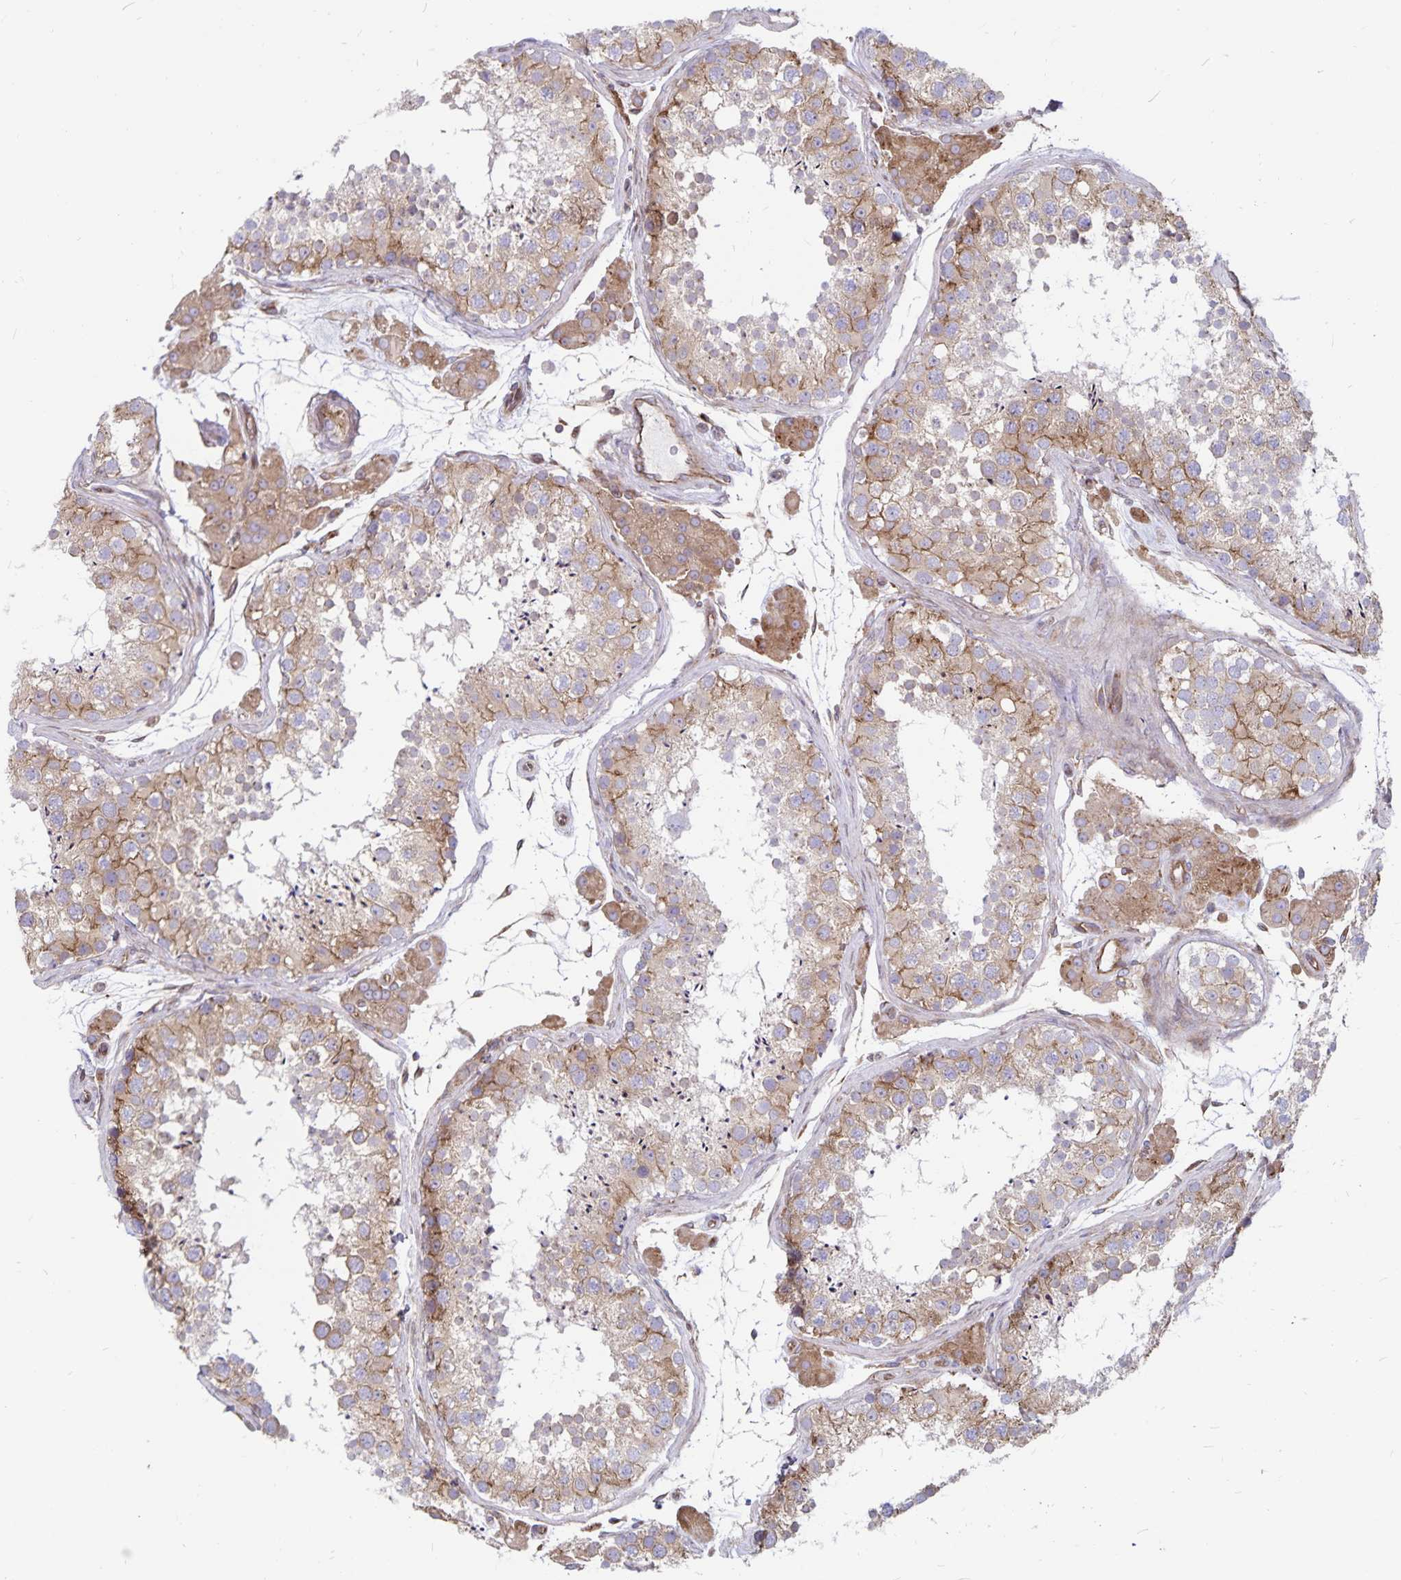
{"staining": {"intensity": "moderate", "quantity": "25%-75%", "location": "cytoplasmic/membranous"}, "tissue": "testis", "cell_type": "Cells in seminiferous ducts", "image_type": "normal", "snomed": [{"axis": "morphology", "description": "Normal tissue, NOS"}, {"axis": "topography", "description": "Testis"}], "caption": "Immunohistochemical staining of benign testis displays medium levels of moderate cytoplasmic/membranous positivity in approximately 25%-75% of cells in seminiferous ducts.", "gene": "SEC62", "patient": {"sex": "male", "age": 41}}